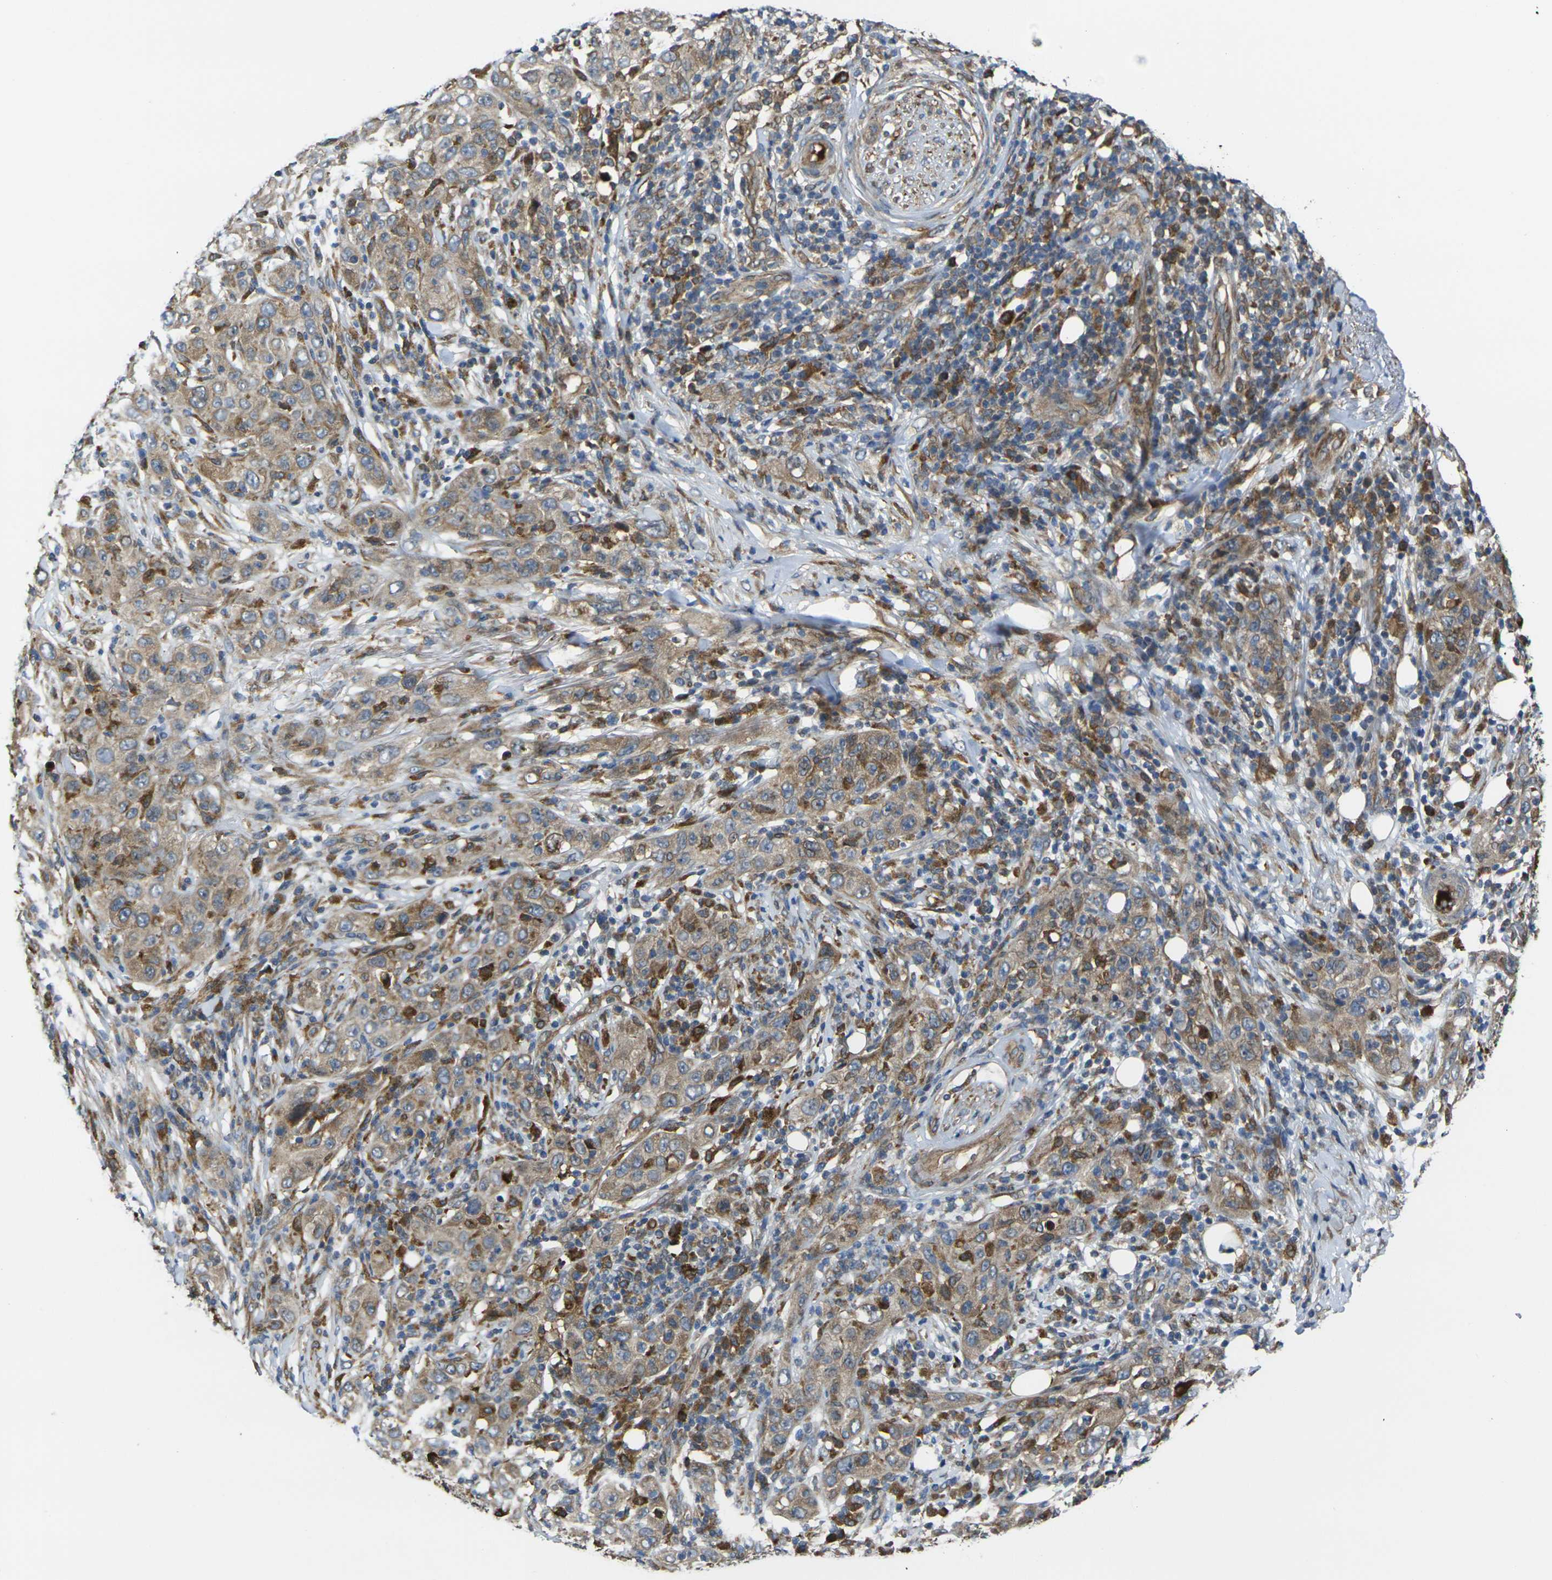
{"staining": {"intensity": "moderate", "quantity": ">75%", "location": "cytoplasmic/membranous"}, "tissue": "skin cancer", "cell_type": "Tumor cells", "image_type": "cancer", "snomed": [{"axis": "morphology", "description": "Squamous cell carcinoma, NOS"}, {"axis": "topography", "description": "Skin"}], "caption": "Skin squamous cell carcinoma stained with a protein marker exhibits moderate staining in tumor cells.", "gene": "FZD1", "patient": {"sex": "female", "age": 88}}